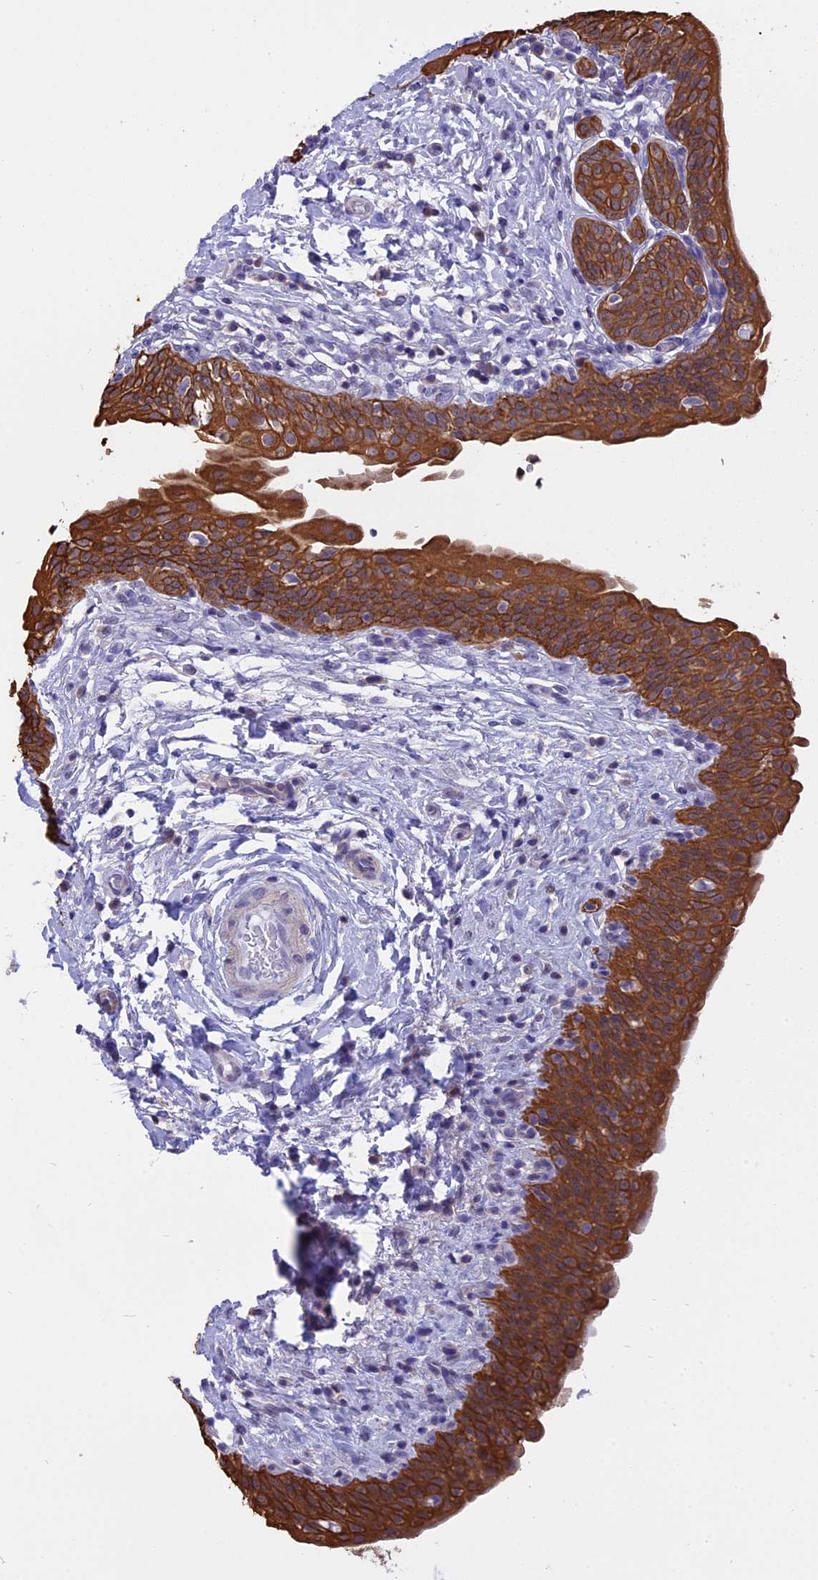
{"staining": {"intensity": "strong", "quantity": ">75%", "location": "cytoplasmic/membranous"}, "tissue": "urinary bladder", "cell_type": "Urothelial cells", "image_type": "normal", "snomed": [{"axis": "morphology", "description": "Normal tissue, NOS"}, {"axis": "topography", "description": "Urinary bladder"}], "caption": "This histopathology image reveals unremarkable urinary bladder stained with immunohistochemistry to label a protein in brown. The cytoplasmic/membranous of urothelial cells show strong positivity for the protein. Nuclei are counter-stained blue.", "gene": "STUB1", "patient": {"sex": "male", "age": 83}}